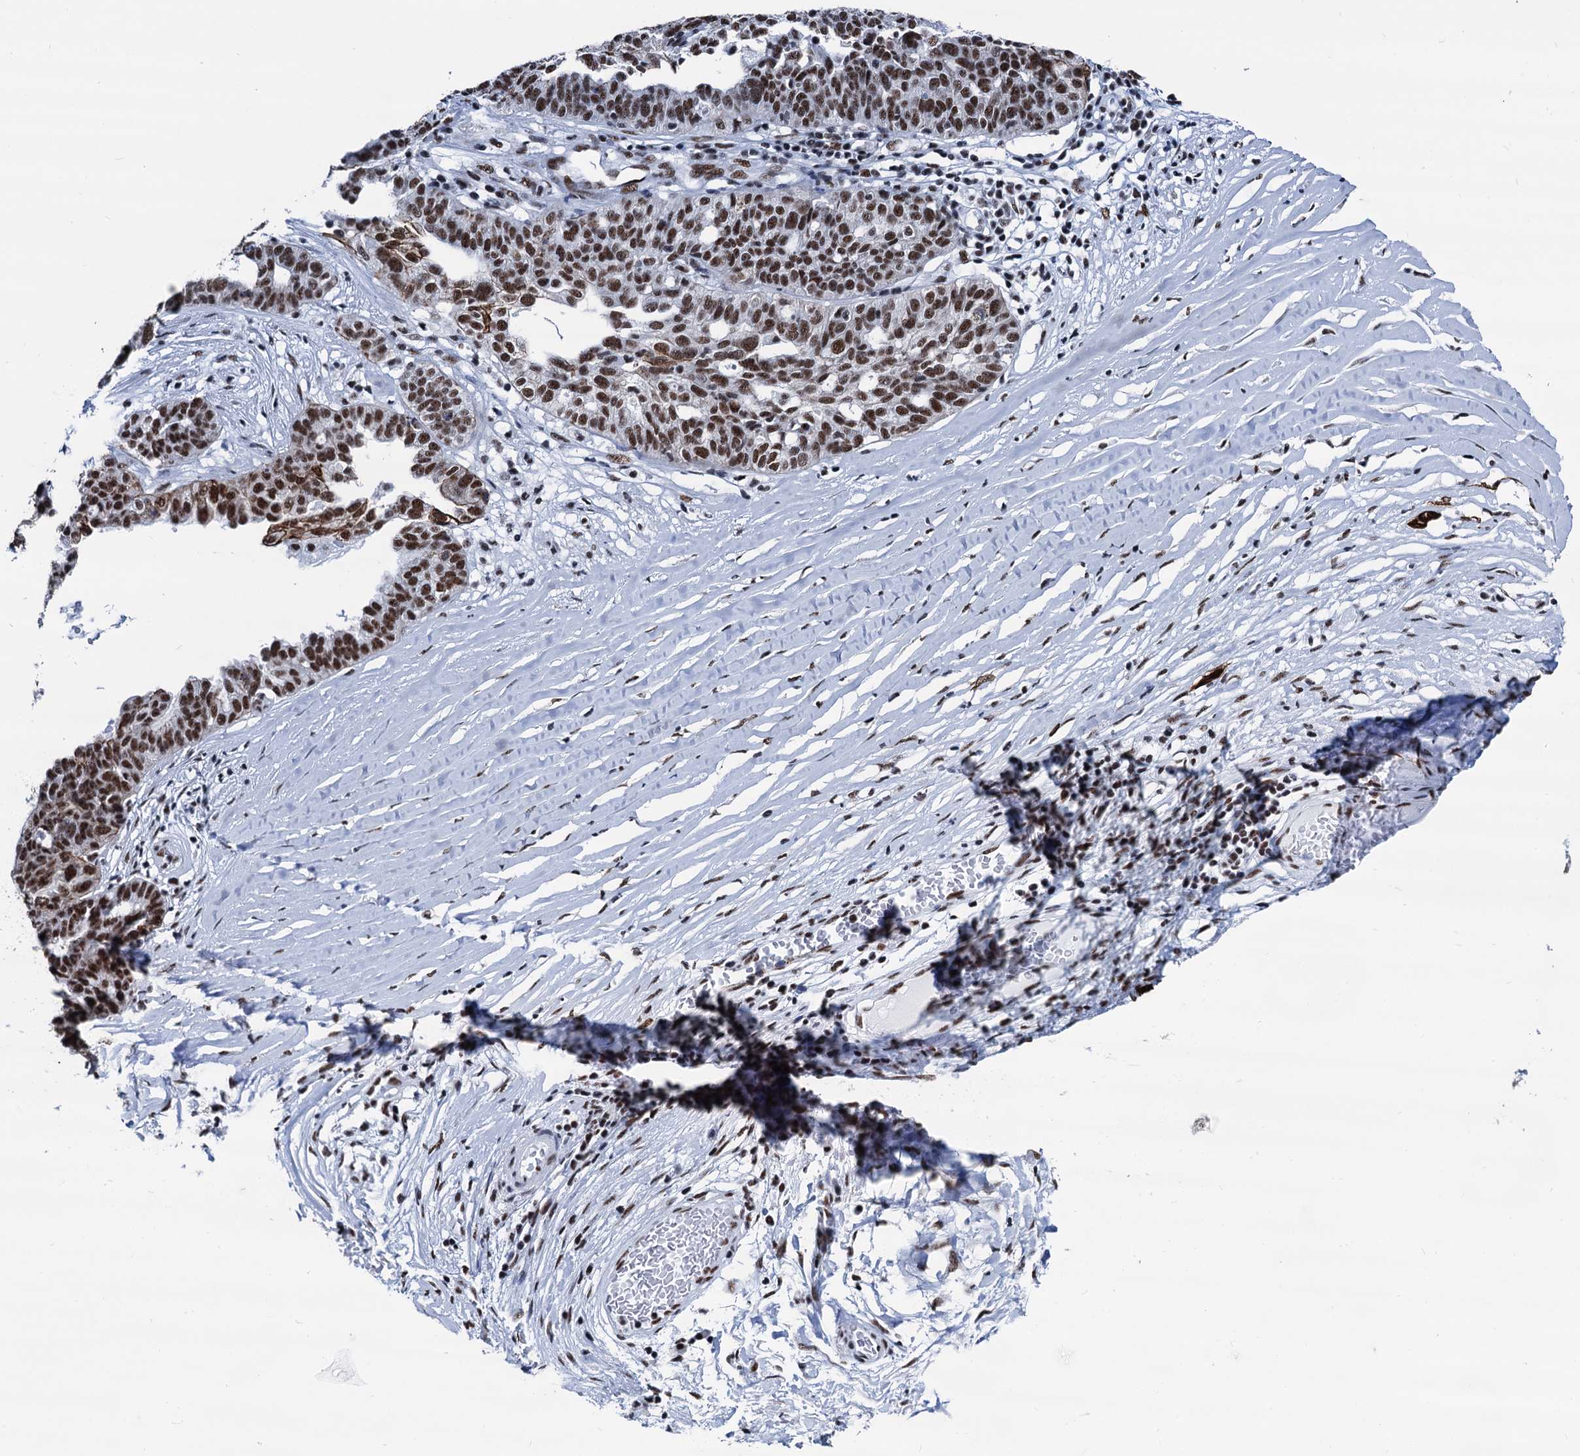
{"staining": {"intensity": "strong", "quantity": ">75%", "location": "nuclear"}, "tissue": "ovarian cancer", "cell_type": "Tumor cells", "image_type": "cancer", "snomed": [{"axis": "morphology", "description": "Cystadenocarcinoma, serous, NOS"}, {"axis": "topography", "description": "Ovary"}], "caption": "Immunohistochemical staining of ovarian cancer (serous cystadenocarcinoma) displays strong nuclear protein staining in approximately >75% of tumor cells.", "gene": "DDX23", "patient": {"sex": "female", "age": 59}}